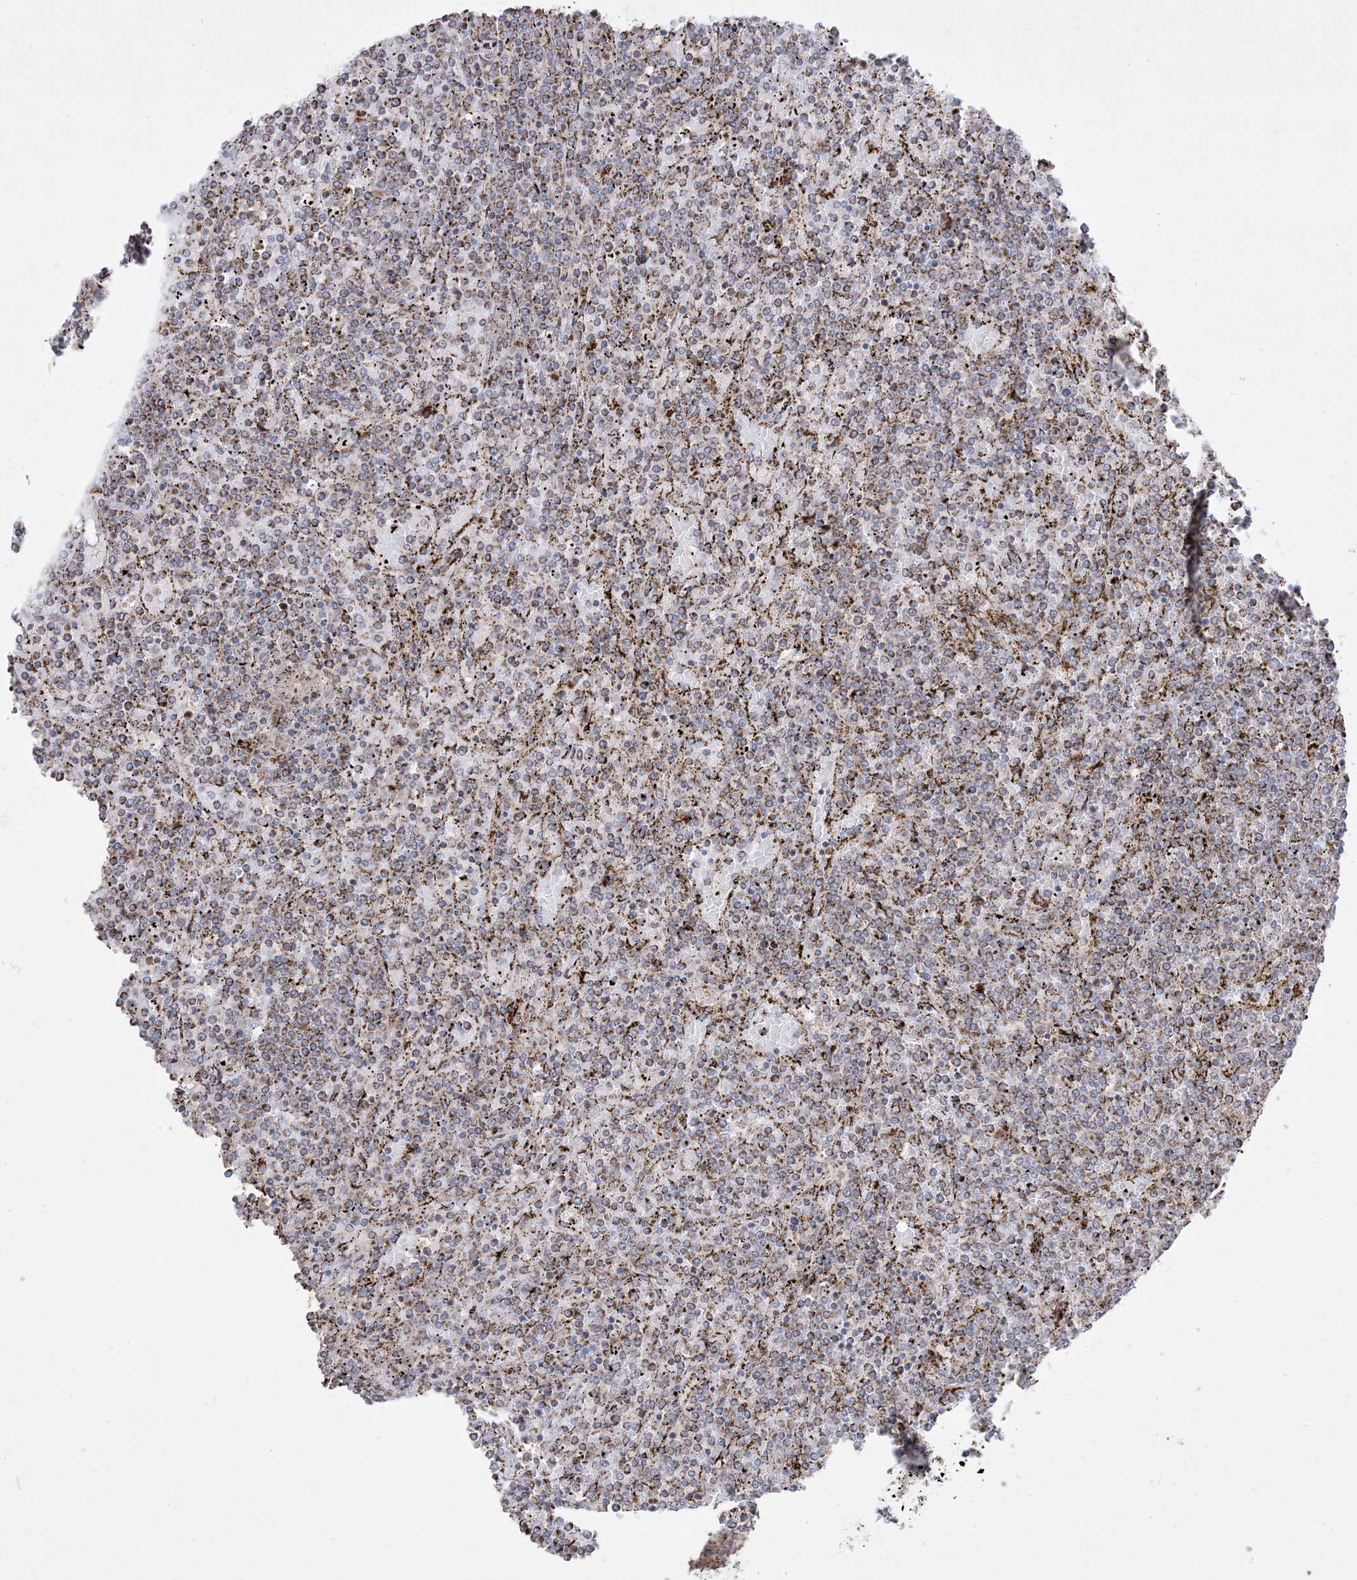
{"staining": {"intensity": "moderate", "quantity": ">75%", "location": "cytoplasmic/membranous"}, "tissue": "lymphoma", "cell_type": "Tumor cells", "image_type": "cancer", "snomed": [{"axis": "morphology", "description": "Malignant lymphoma, non-Hodgkin's type, Low grade"}, {"axis": "topography", "description": "Spleen"}], "caption": "DAB immunohistochemical staining of low-grade malignant lymphoma, non-Hodgkin's type shows moderate cytoplasmic/membranous protein staining in about >75% of tumor cells.", "gene": "NDUFAF3", "patient": {"sex": "female", "age": 19}}